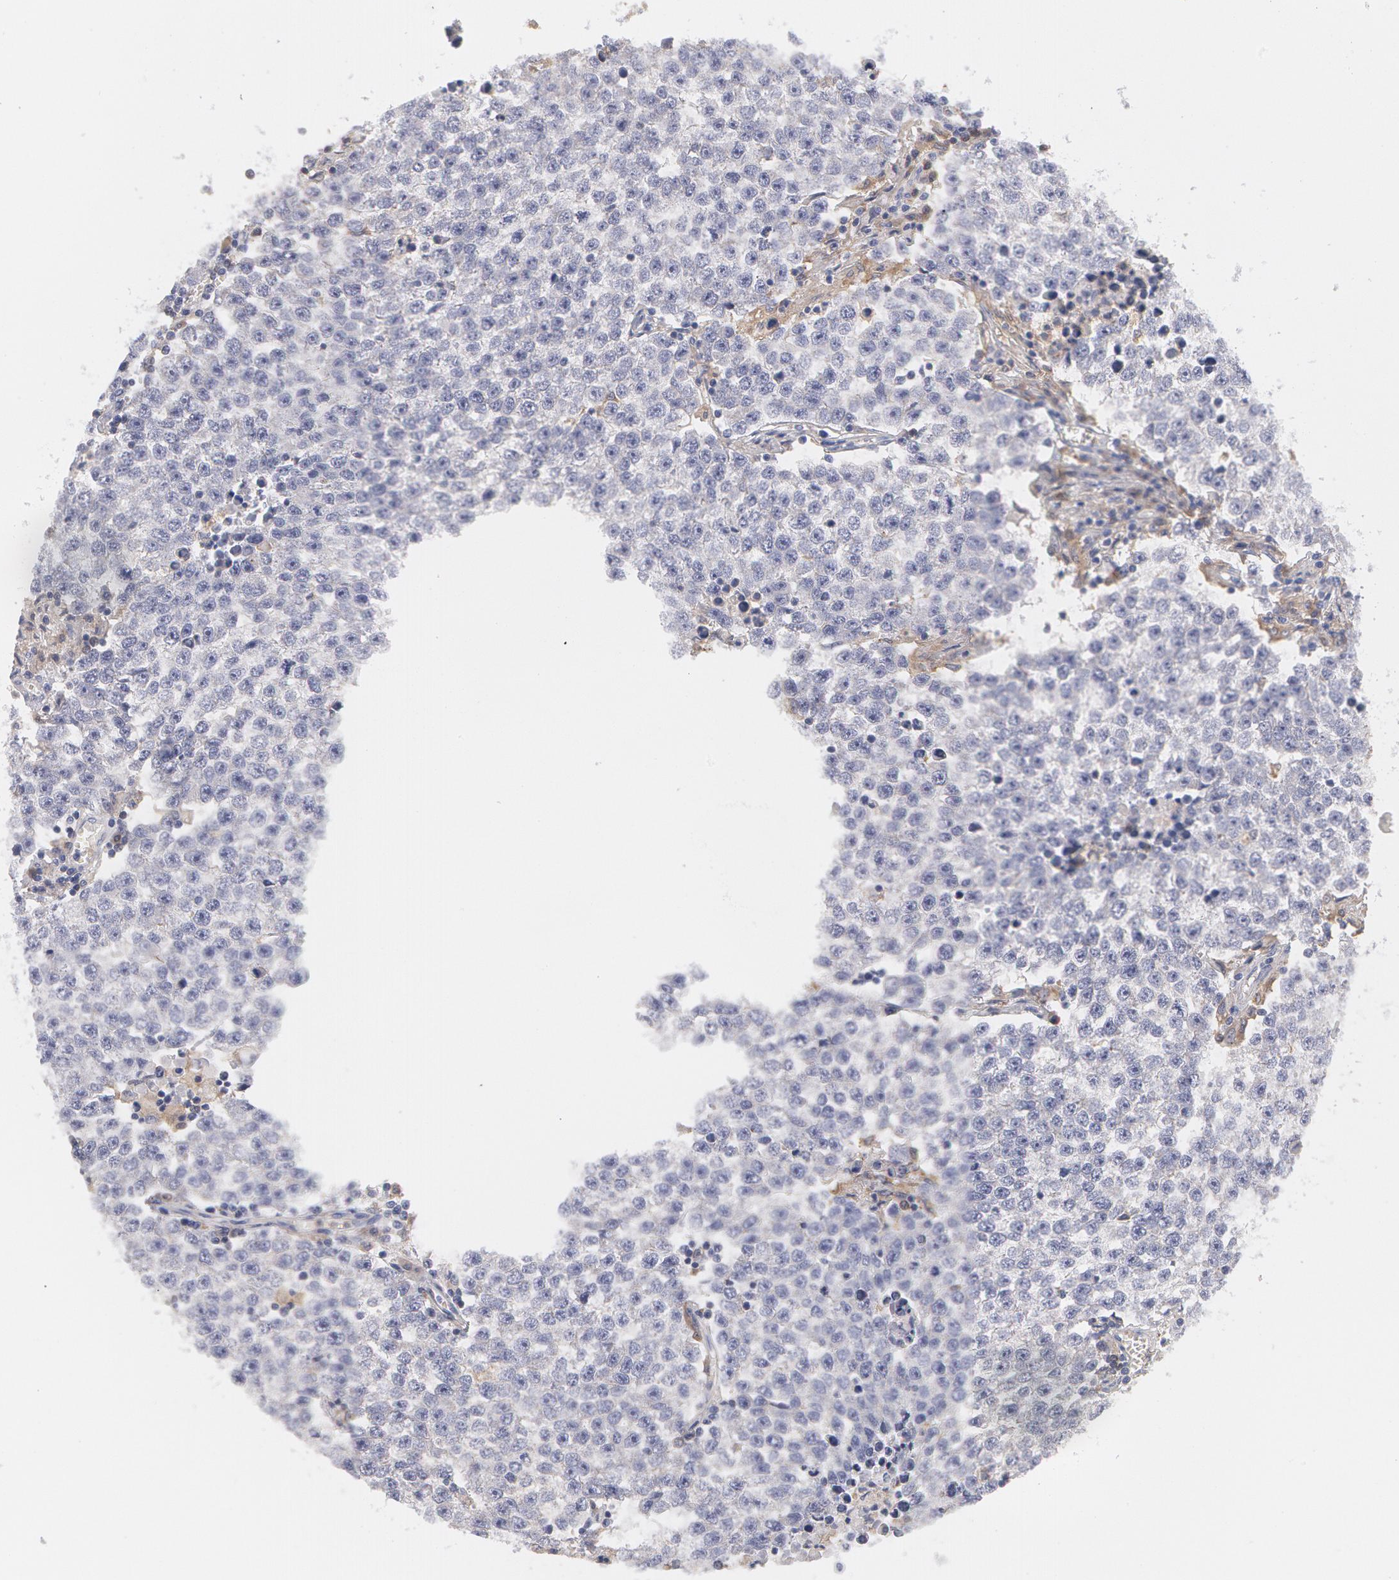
{"staining": {"intensity": "negative", "quantity": "none", "location": "none"}, "tissue": "testis cancer", "cell_type": "Tumor cells", "image_type": "cancer", "snomed": [{"axis": "morphology", "description": "Seminoma, NOS"}, {"axis": "topography", "description": "Testis"}], "caption": "DAB immunohistochemical staining of testis cancer (seminoma) demonstrates no significant expression in tumor cells.", "gene": "SYK", "patient": {"sex": "male", "age": 36}}